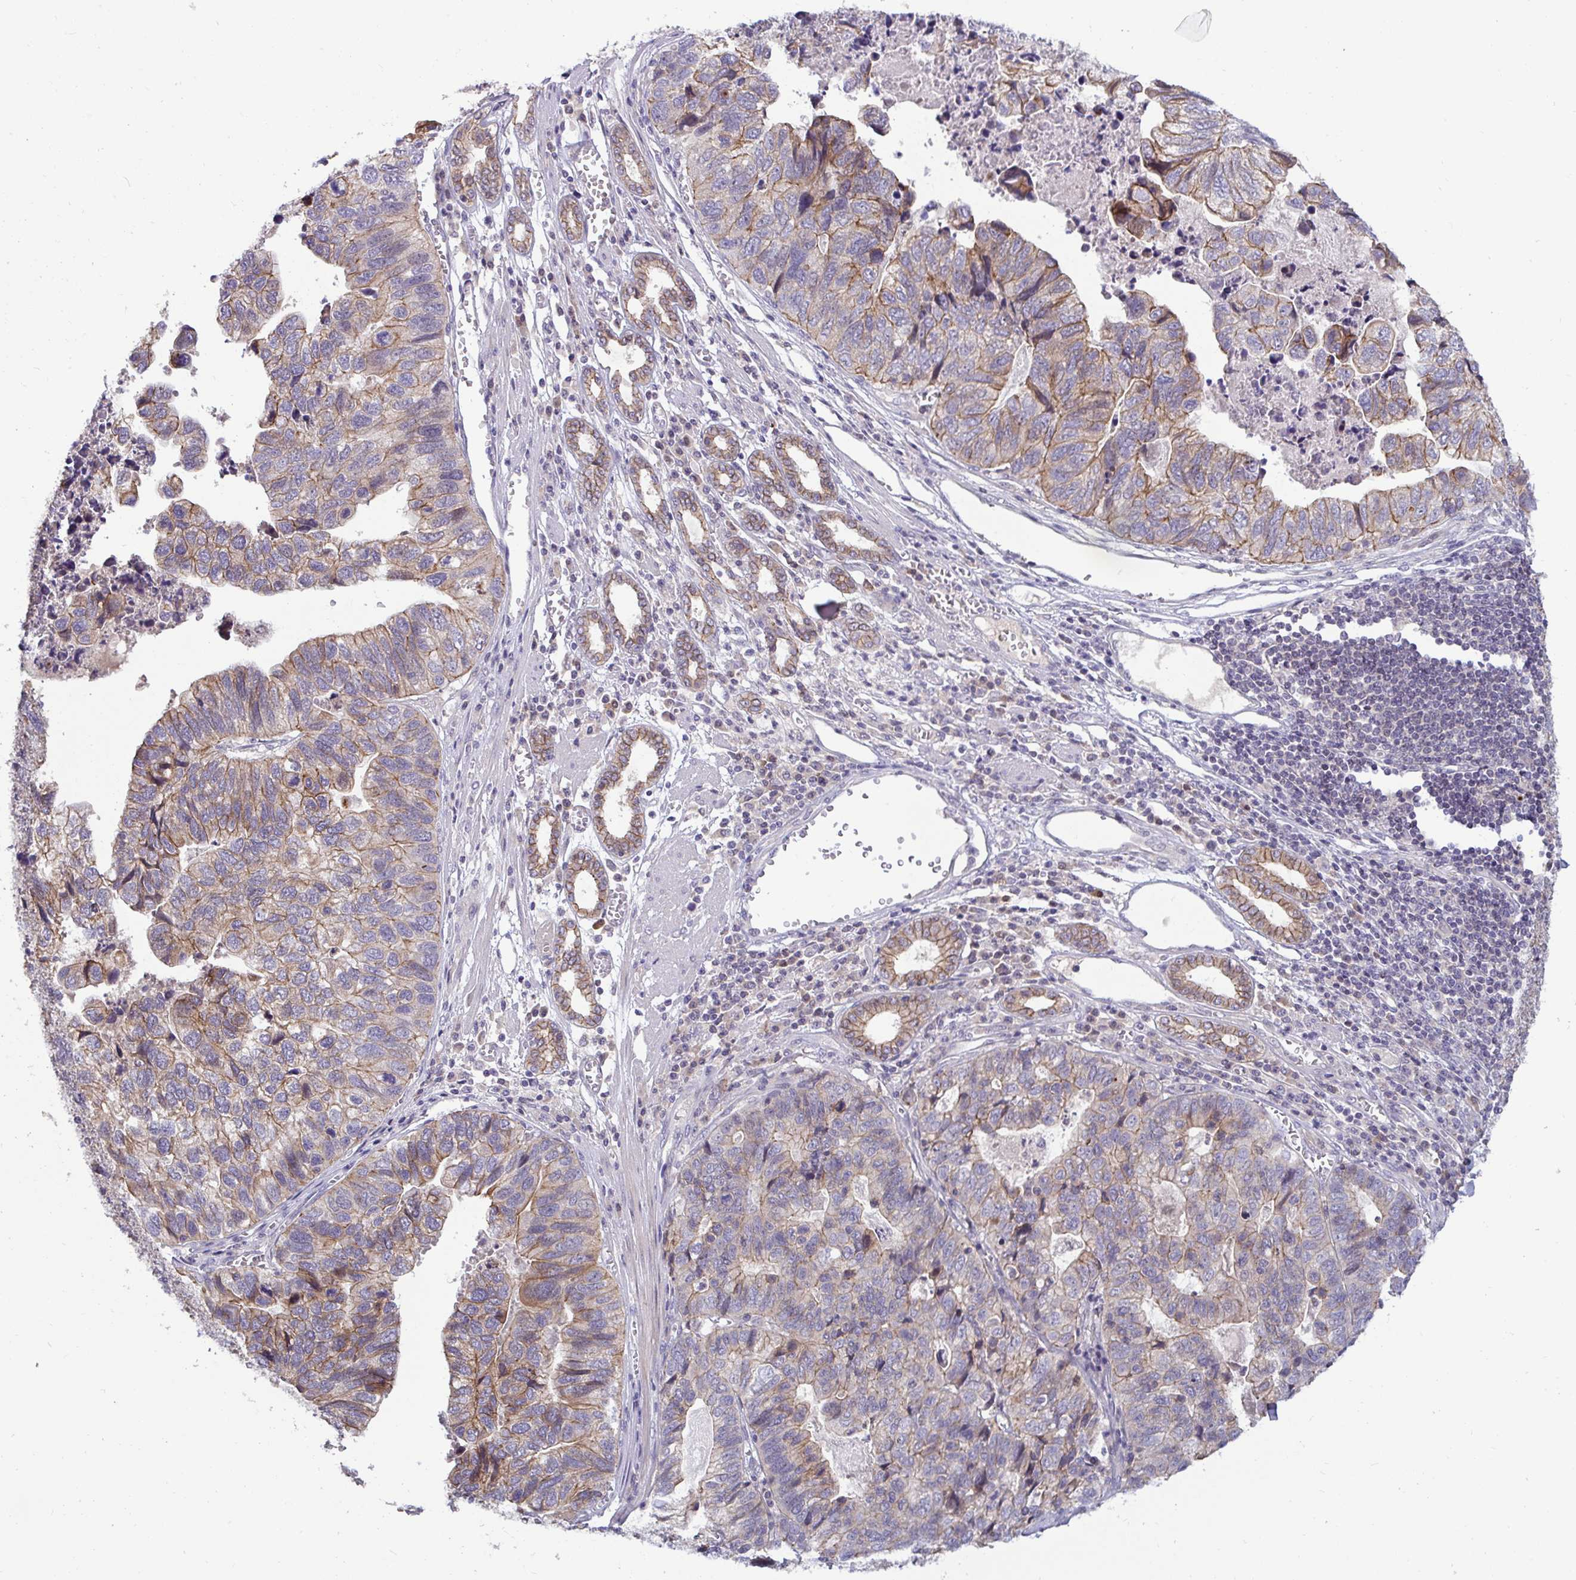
{"staining": {"intensity": "moderate", "quantity": "25%-75%", "location": "cytoplasmic/membranous"}, "tissue": "stomach cancer", "cell_type": "Tumor cells", "image_type": "cancer", "snomed": [{"axis": "morphology", "description": "Adenocarcinoma, NOS"}, {"axis": "topography", "description": "Stomach, upper"}], "caption": "The micrograph exhibits immunohistochemical staining of adenocarcinoma (stomach). There is moderate cytoplasmic/membranous positivity is present in about 25%-75% of tumor cells.", "gene": "GSTM1", "patient": {"sex": "female", "age": 67}}